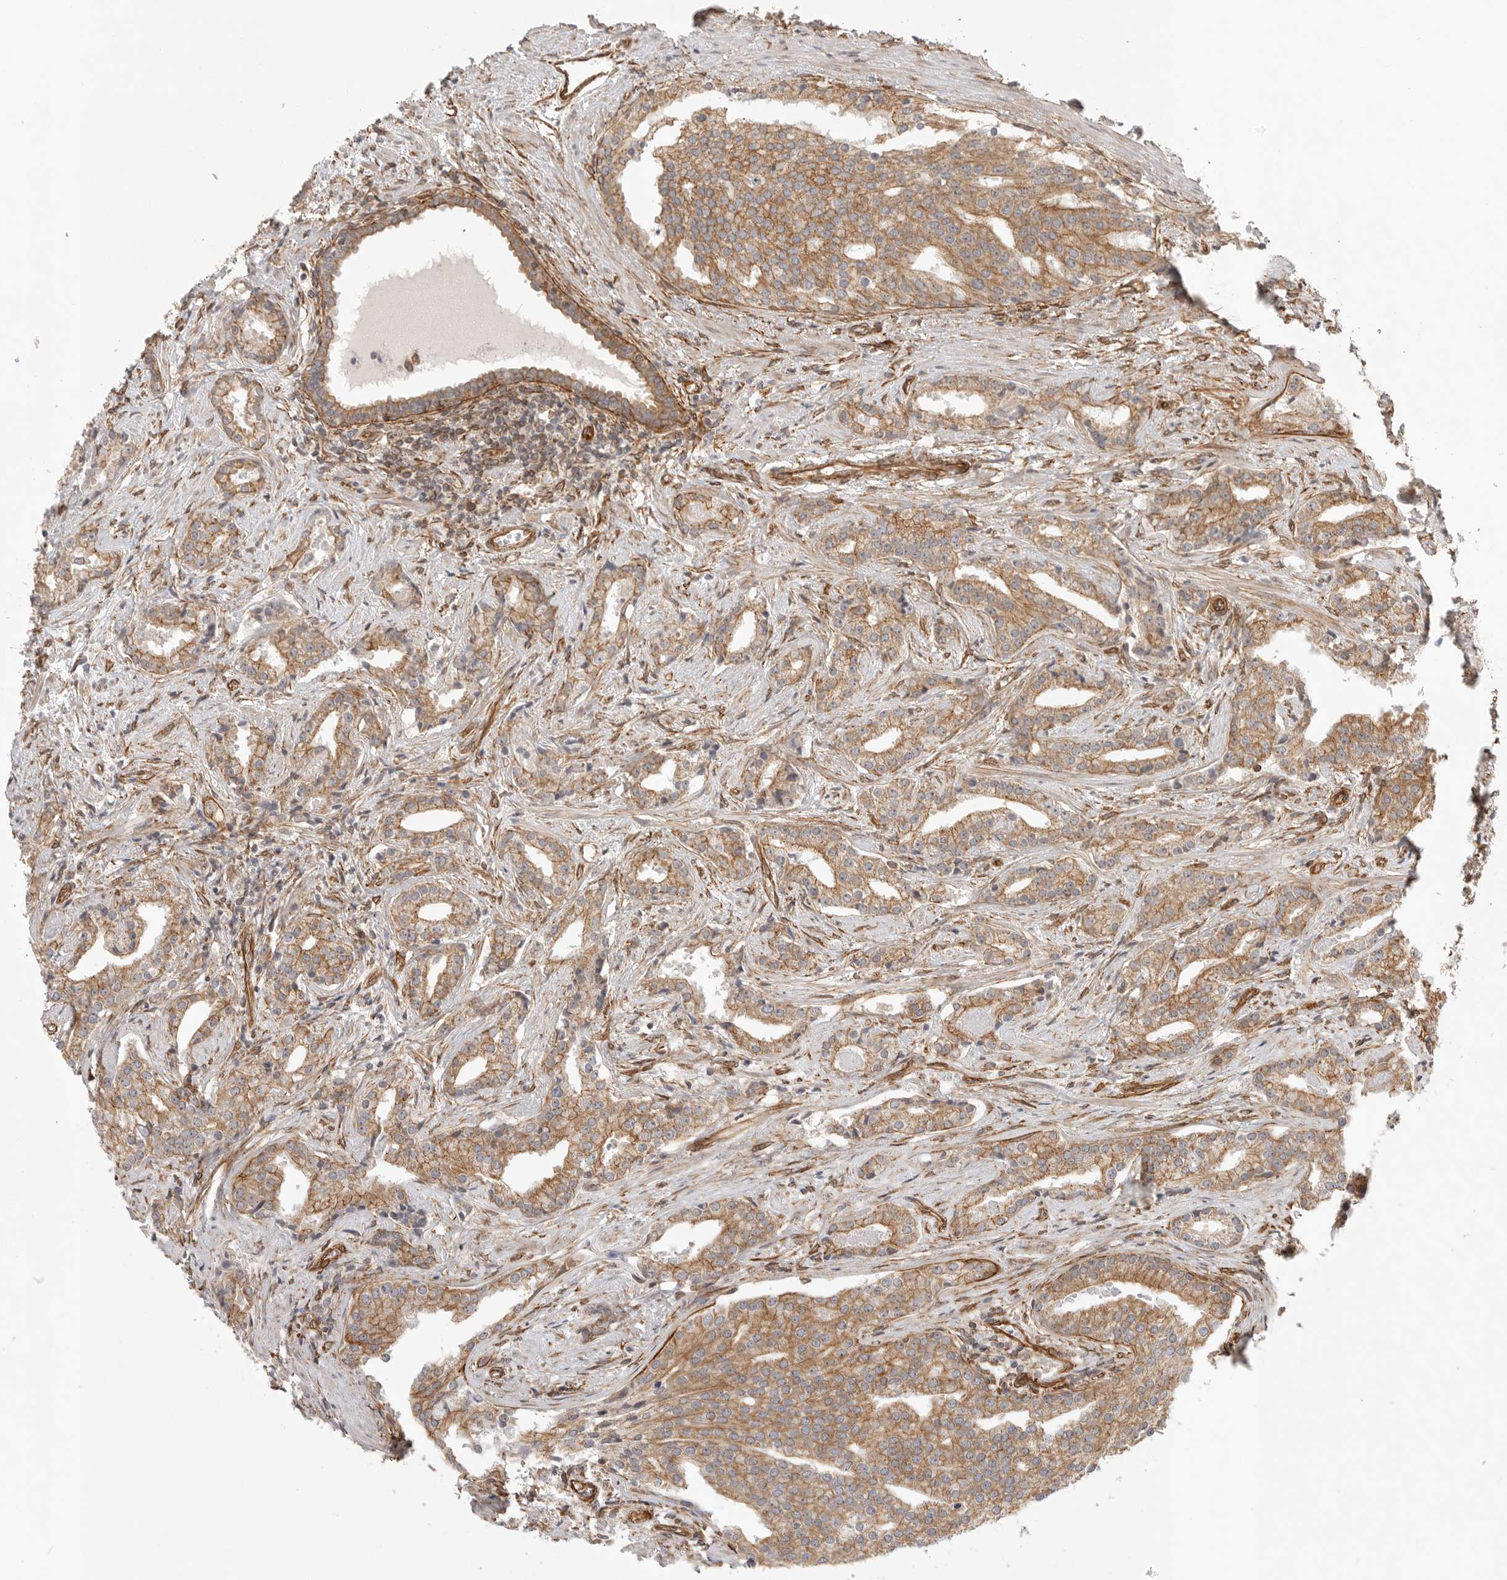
{"staining": {"intensity": "moderate", "quantity": ">75%", "location": "cytoplasmic/membranous"}, "tissue": "prostate cancer", "cell_type": "Tumor cells", "image_type": "cancer", "snomed": [{"axis": "morphology", "description": "Adenocarcinoma, Low grade"}, {"axis": "topography", "description": "Prostate"}], "caption": "Protein staining of prostate cancer tissue reveals moderate cytoplasmic/membranous expression in about >75% of tumor cells.", "gene": "ATOH7", "patient": {"sex": "male", "age": 67}}